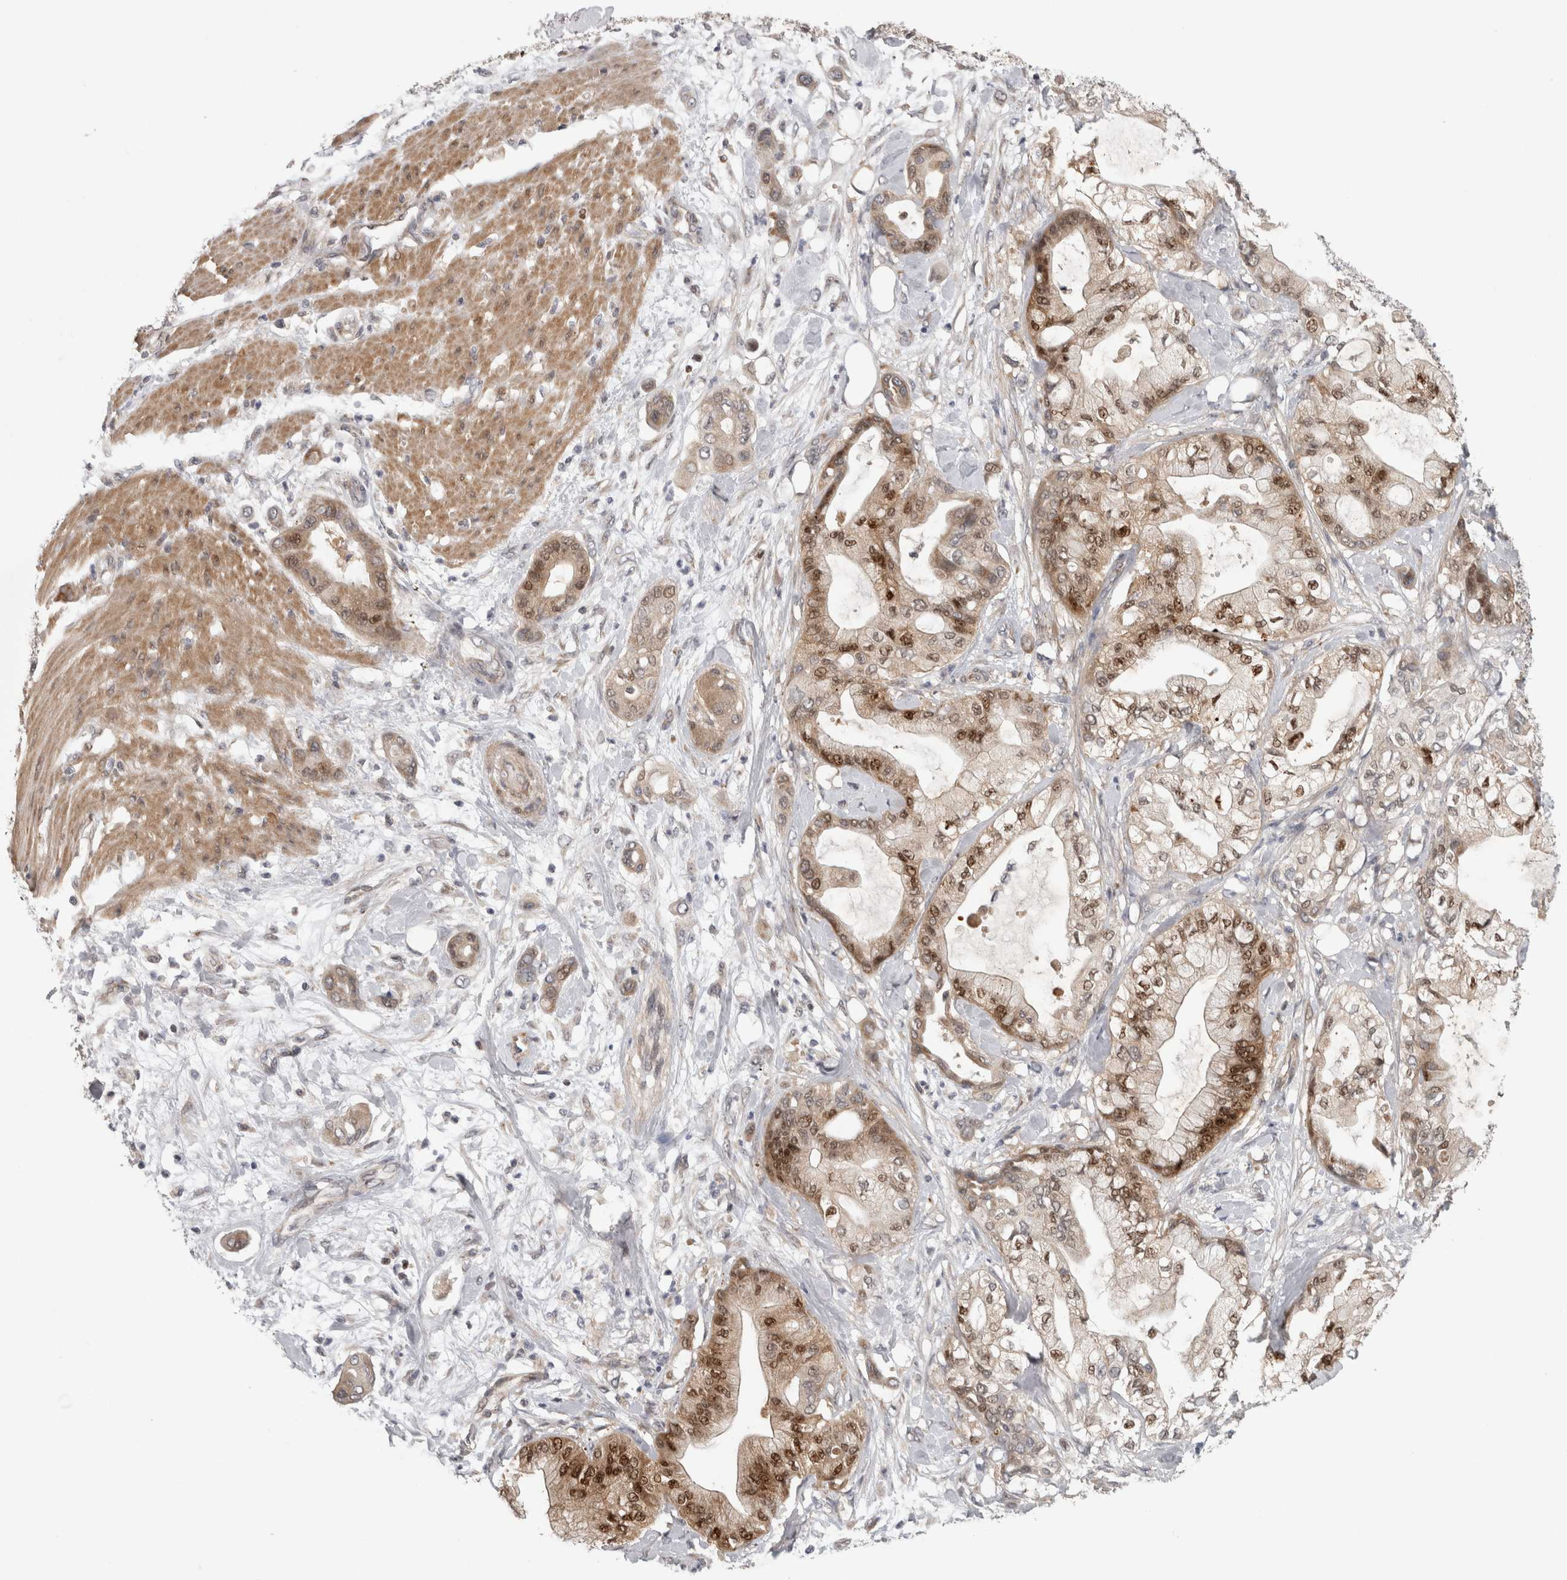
{"staining": {"intensity": "moderate", "quantity": ">75%", "location": "cytoplasmic/membranous,nuclear"}, "tissue": "pancreatic cancer", "cell_type": "Tumor cells", "image_type": "cancer", "snomed": [{"axis": "morphology", "description": "Adenocarcinoma, NOS"}, {"axis": "morphology", "description": "Adenocarcinoma, metastatic, NOS"}, {"axis": "topography", "description": "Lymph node"}, {"axis": "topography", "description": "Pancreas"}, {"axis": "topography", "description": "Duodenum"}], "caption": "Protein analysis of metastatic adenocarcinoma (pancreatic) tissue exhibits moderate cytoplasmic/membranous and nuclear staining in approximately >75% of tumor cells.", "gene": "KDM8", "patient": {"sex": "female", "age": 64}}